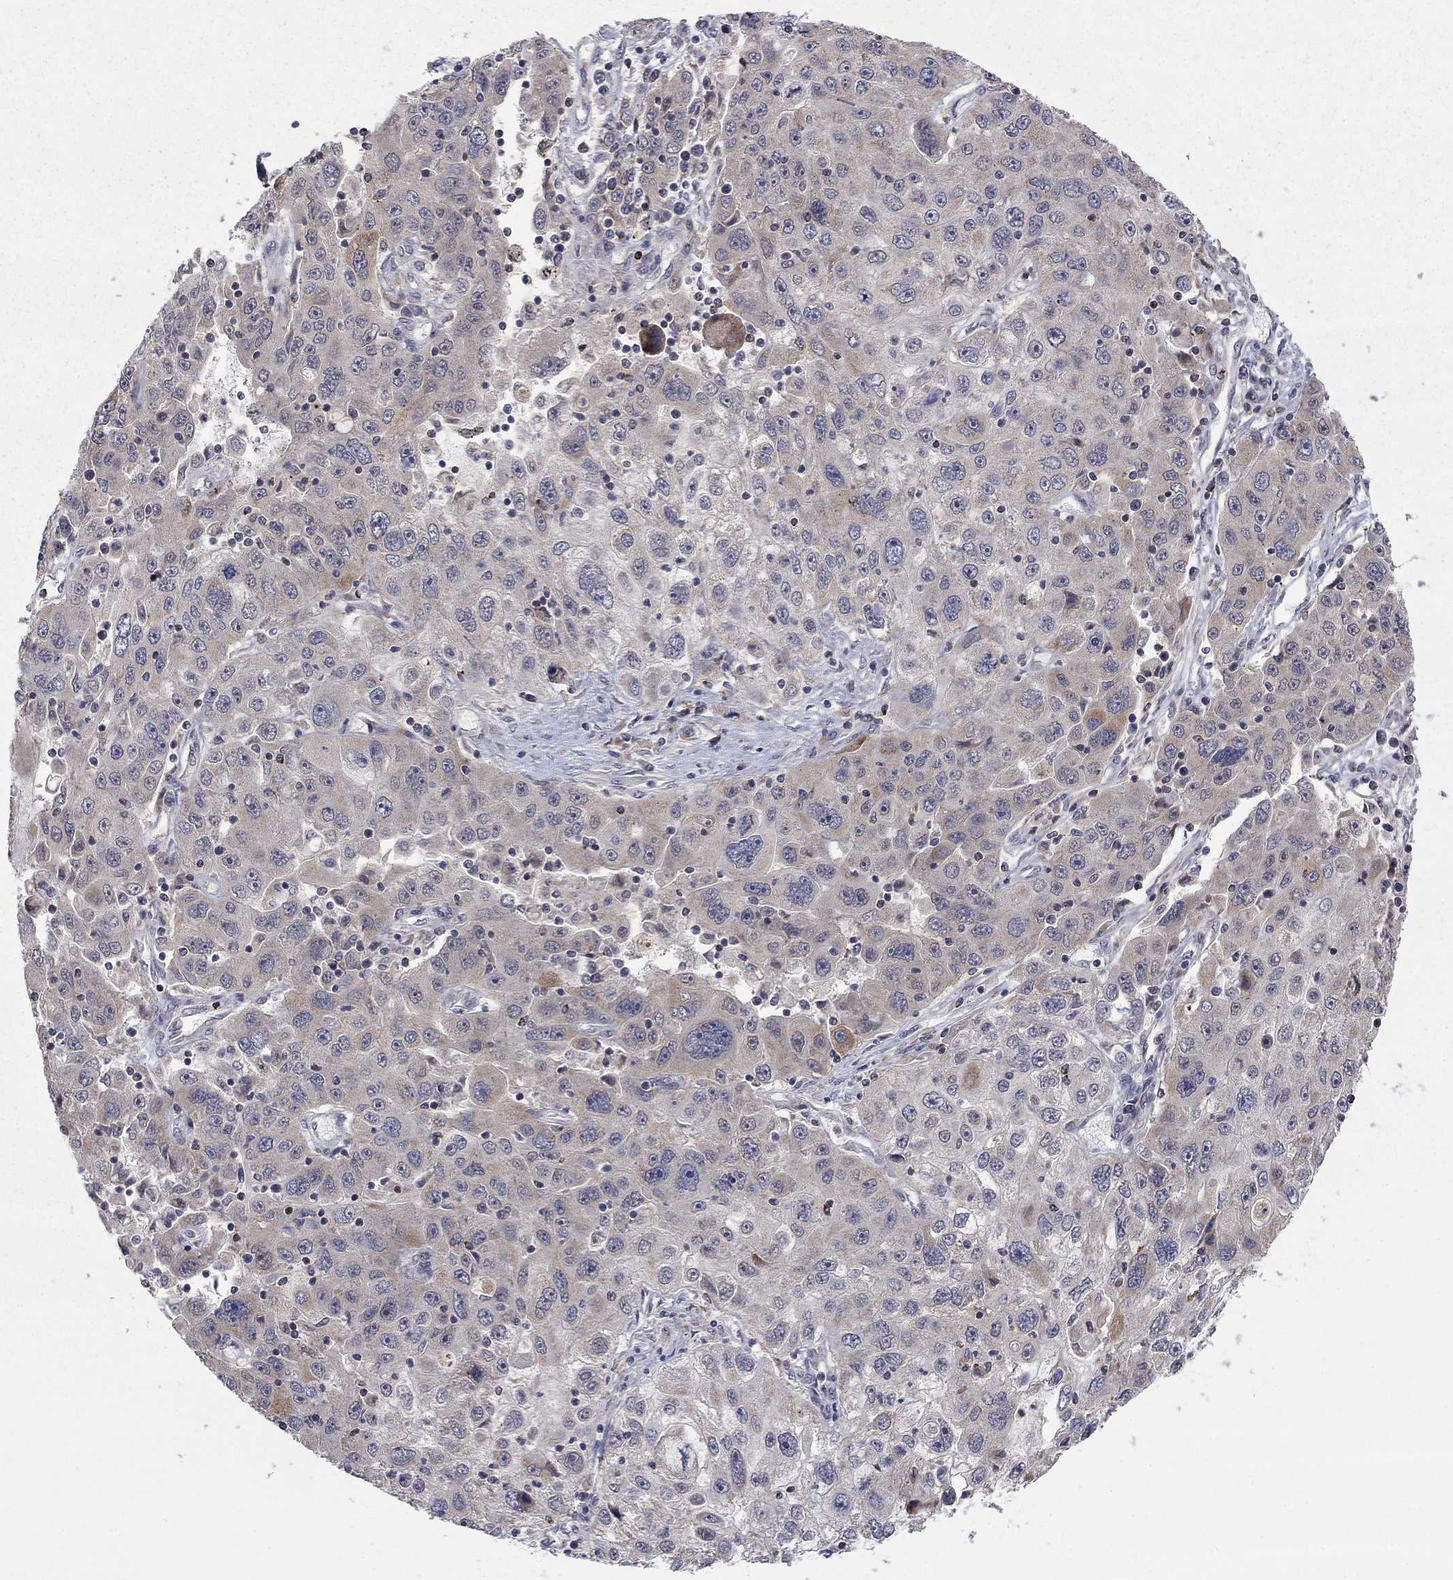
{"staining": {"intensity": "weak", "quantity": "<25%", "location": "cytoplasmic/membranous"}, "tissue": "stomach cancer", "cell_type": "Tumor cells", "image_type": "cancer", "snomed": [{"axis": "morphology", "description": "Adenocarcinoma, NOS"}, {"axis": "topography", "description": "Stomach"}], "caption": "Immunohistochemistry photomicrograph of stomach adenocarcinoma stained for a protein (brown), which shows no positivity in tumor cells.", "gene": "IDS", "patient": {"sex": "male", "age": 56}}